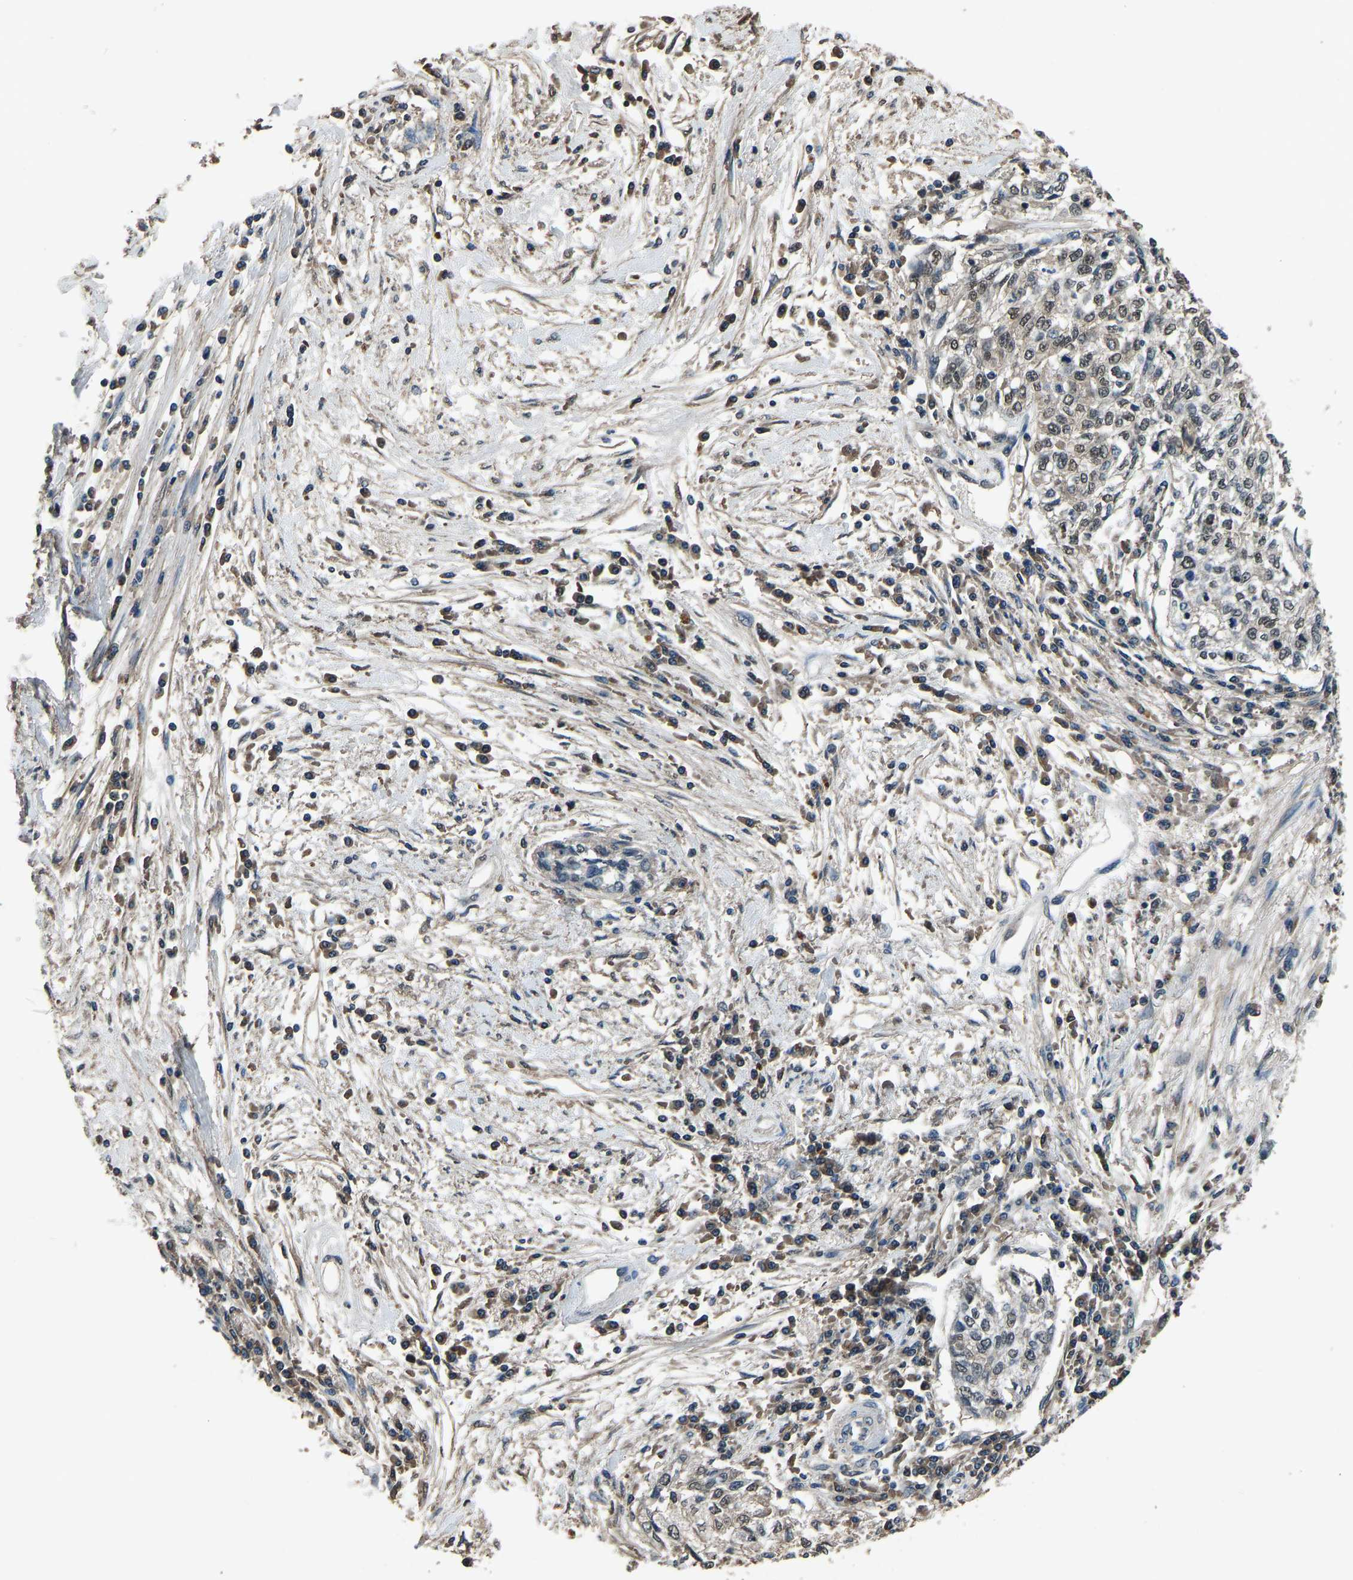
{"staining": {"intensity": "weak", "quantity": "25%-75%", "location": "nuclear"}, "tissue": "cervical cancer", "cell_type": "Tumor cells", "image_type": "cancer", "snomed": [{"axis": "morphology", "description": "Squamous cell carcinoma, NOS"}, {"axis": "topography", "description": "Cervix"}], "caption": "Cervical cancer (squamous cell carcinoma) stained with DAB IHC exhibits low levels of weak nuclear staining in approximately 25%-75% of tumor cells.", "gene": "TOX4", "patient": {"sex": "female", "age": 57}}